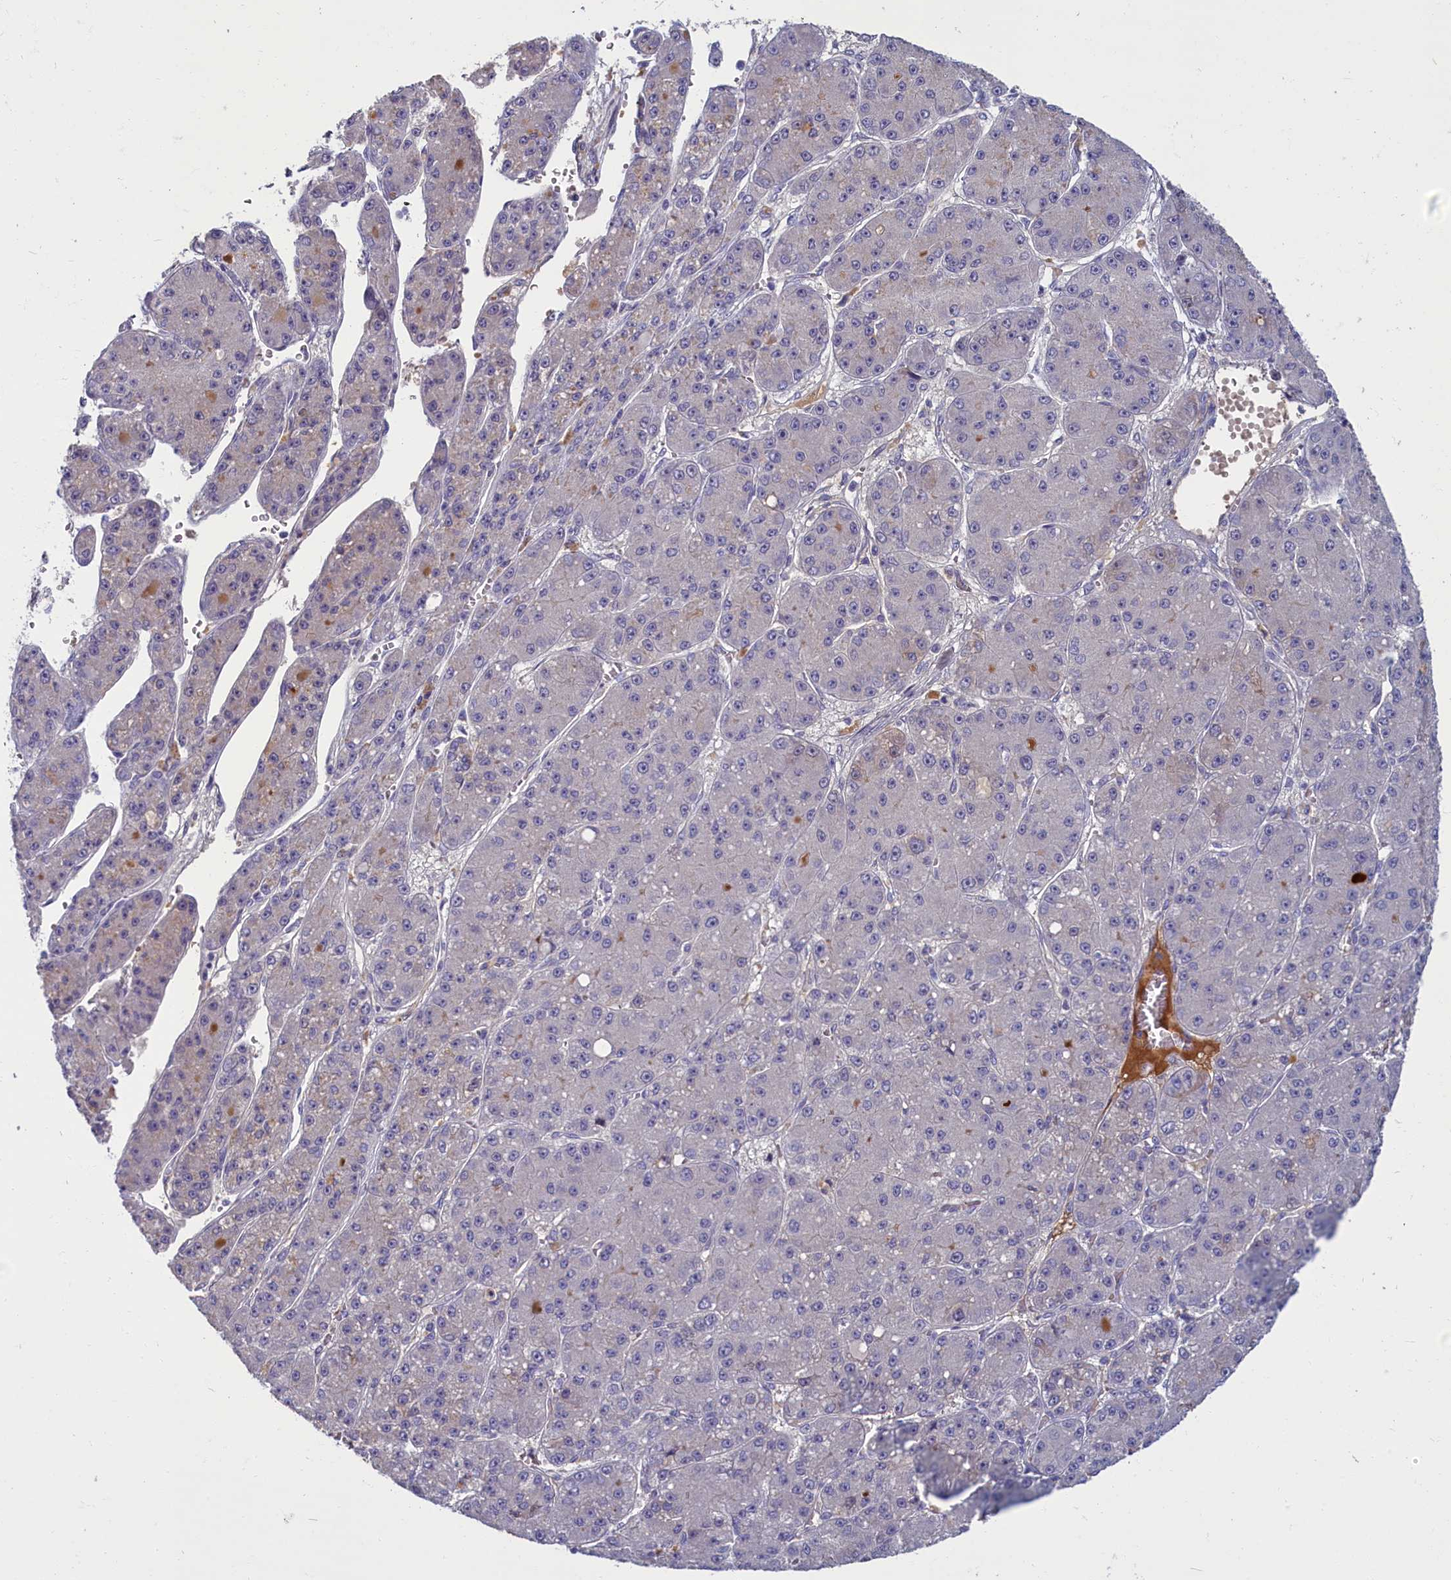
{"staining": {"intensity": "negative", "quantity": "none", "location": "none"}, "tissue": "liver cancer", "cell_type": "Tumor cells", "image_type": "cancer", "snomed": [{"axis": "morphology", "description": "Carcinoma, Hepatocellular, NOS"}, {"axis": "topography", "description": "Liver"}], "caption": "This is an IHC image of human liver cancer (hepatocellular carcinoma). There is no positivity in tumor cells.", "gene": "SV2C", "patient": {"sex": "male", "age": 67}}